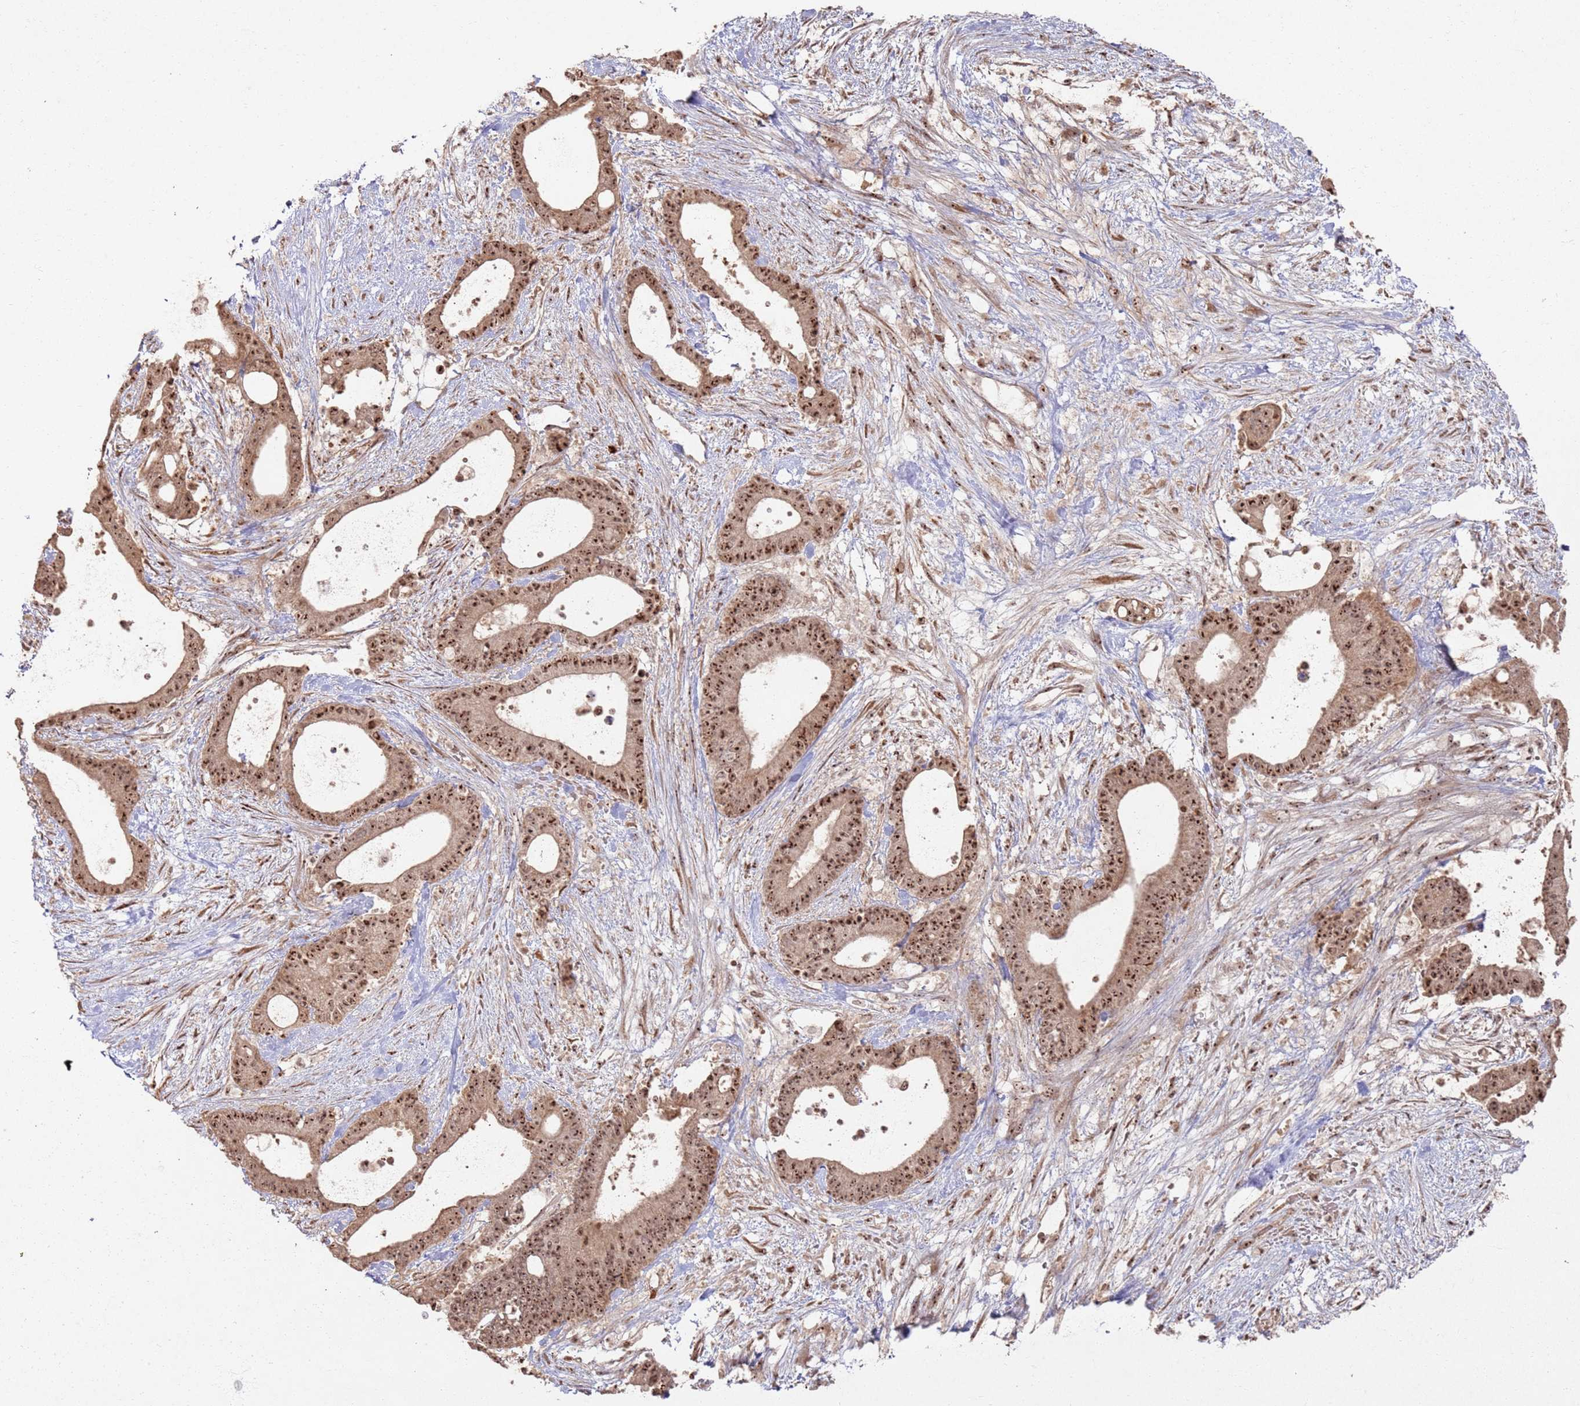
{"staining": {"intensity": "strong", "quantity": ">75%", "location": "nuclear"}, "tissue": "liver cancer", "cell_type": "Tumor cells", "image_type": "cancer", "snomed": [{"axis": "morphology", "description": "Normal tissue, NOS"}, {"axis": "morphology", "description": "Cholangiocarcinoma"}, {"axis": "topography", "description": "Liver"}, {"axis": "topography", "description": "Peripheral nerve tissue"}], "caption": "A photomicrograph of liver cancer stained for a protein displays strong nuclear brown staining in tumor cells. (Stains: DAB in brown, nuclei in blue, Microscopy: brightfield microscopy at high magnification).", "gene": "UTP11", "patient": {"sex": "female", "age": 73}}